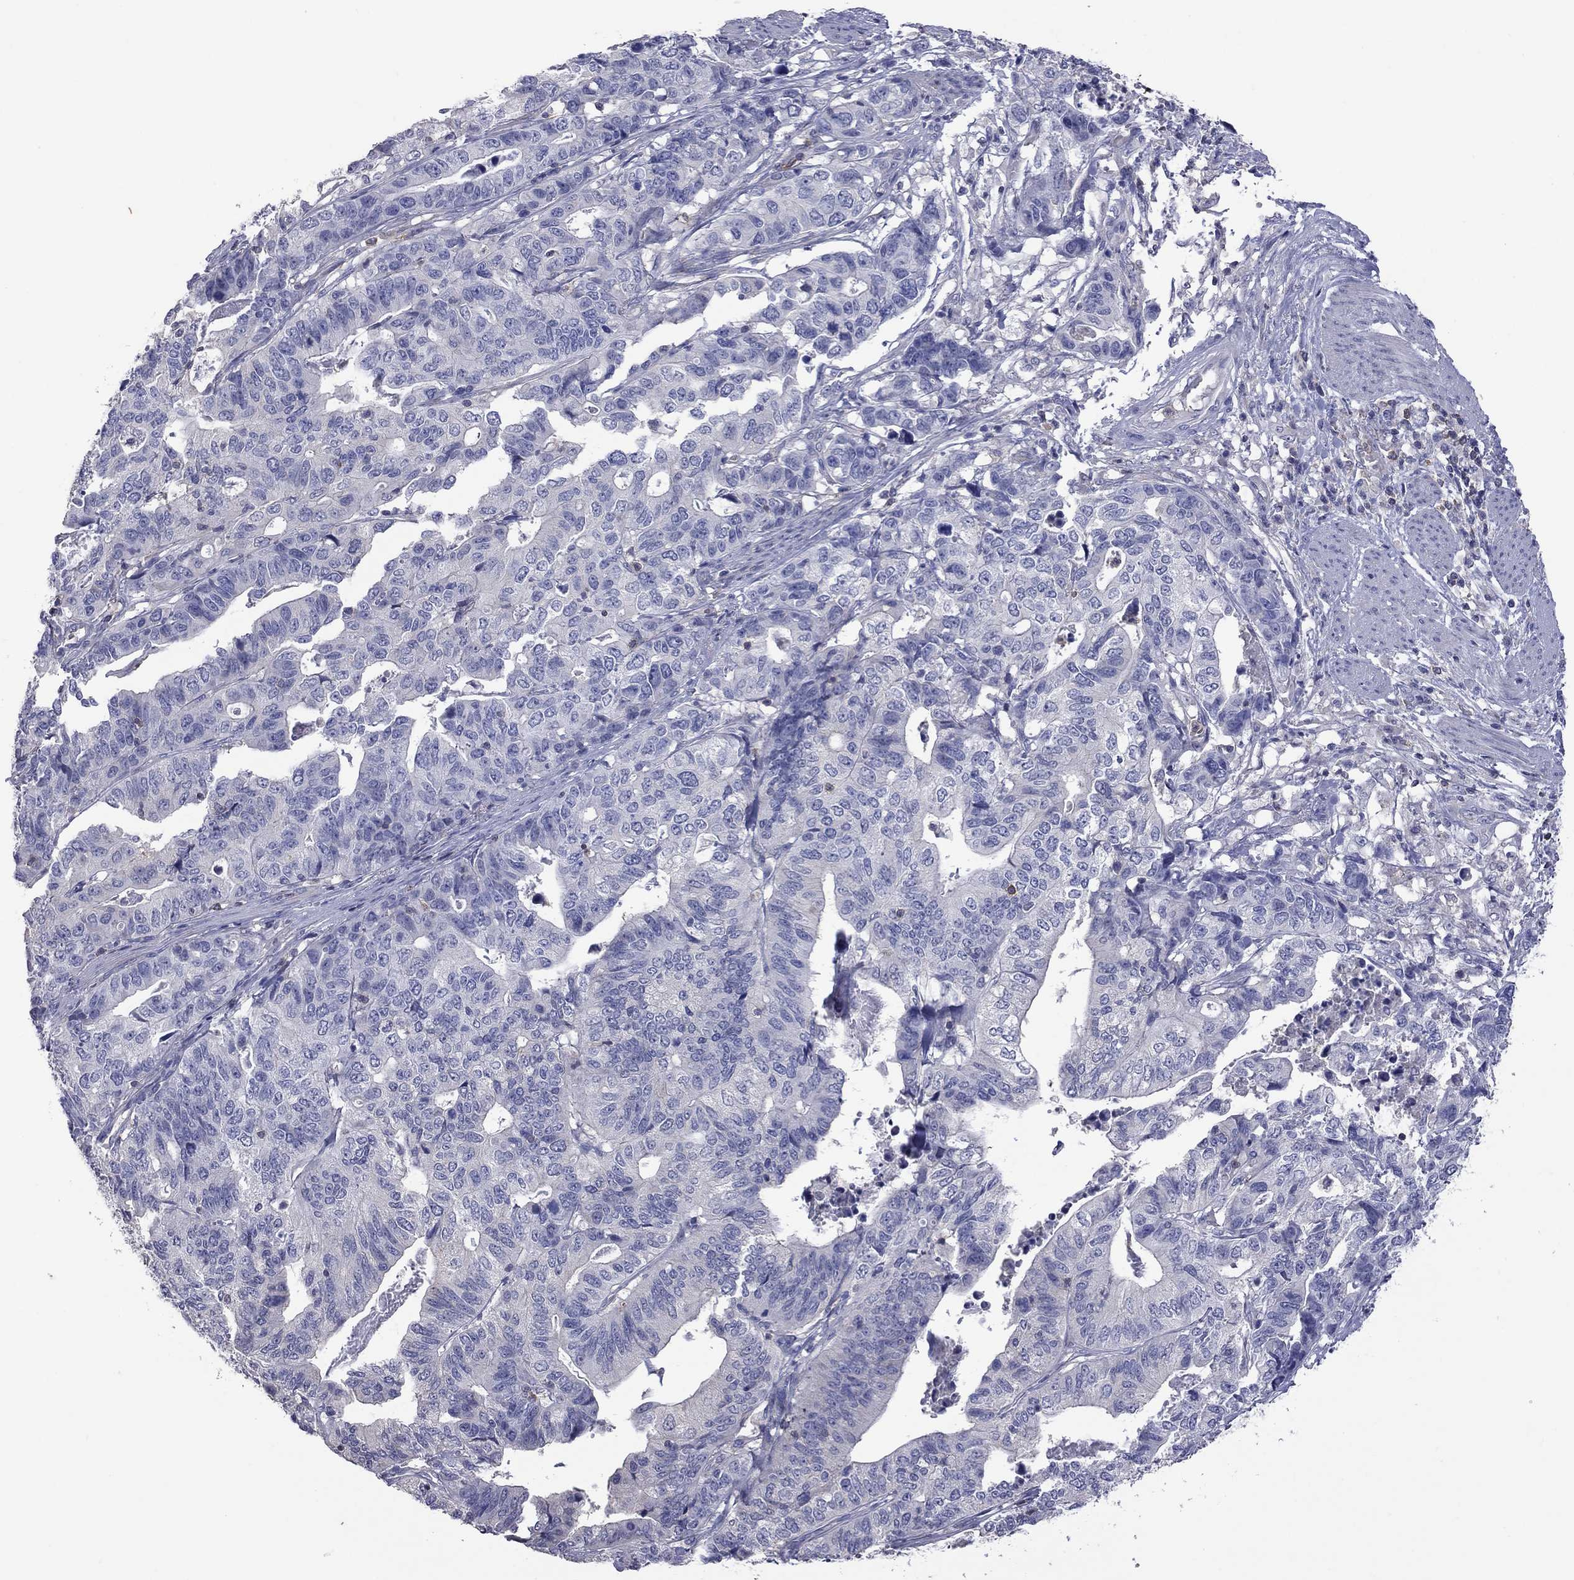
{"staining": {"intensity": "negative", "quantity": "none", "location": "none"}, "tissue": "stomach cancer", "cell_type": "Tumor cells", "image_type": "cancer", "snomed": [{"axis": "morphology", "description": "Adenocarcinoma, NOS"}, {"axis": "topography", "description": "Stomach, upper"}], "caption": "This is an IHC histopathology image of human stomach cancer (adenocarcinoma). There is no expression in tumor cells.", "gene": "IPCEF1", "patient": {"sex": "female", "age": 67}}